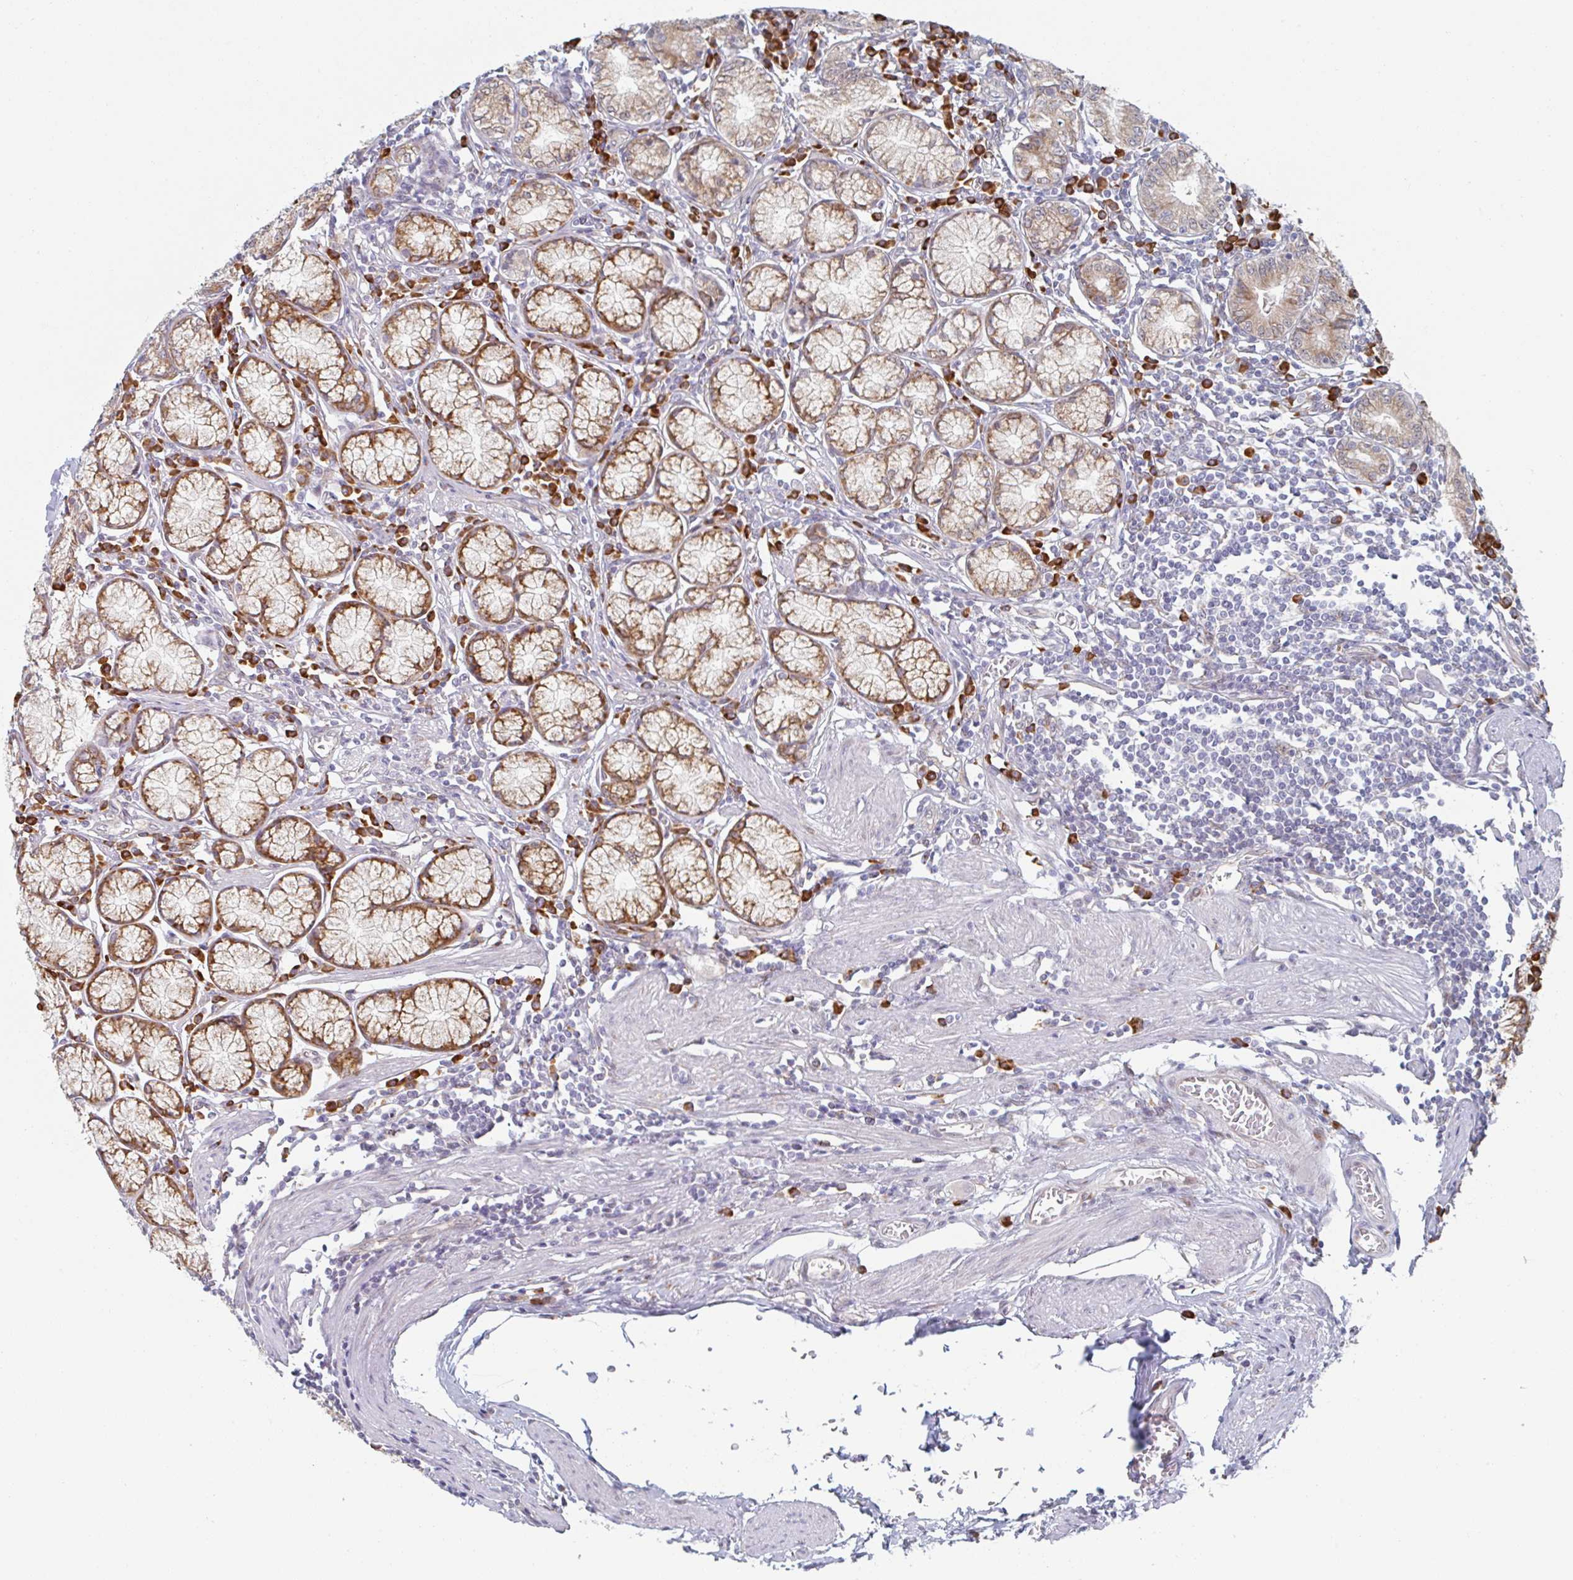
{"staining": {"intensity": "moderate", "quantity": ">75%", "location": "cytoplasmic/membranous"}, "tissue": "stomach", "cell_type": "Glandular cells", "image_type": "normal", "snomed": [{"axis": "morphology", "description": "Normal tissue, NOS"}, {"axis": "topography", "description": "Stomach"}], "caption": "Brown immunohistochemical staining in normal human stomach reveals moderate cytoplasmic/membranous expression in about >75% of glandular cells.", "gene": "TRAPPC10", "patient": {"sex": "male", "age": 55}}